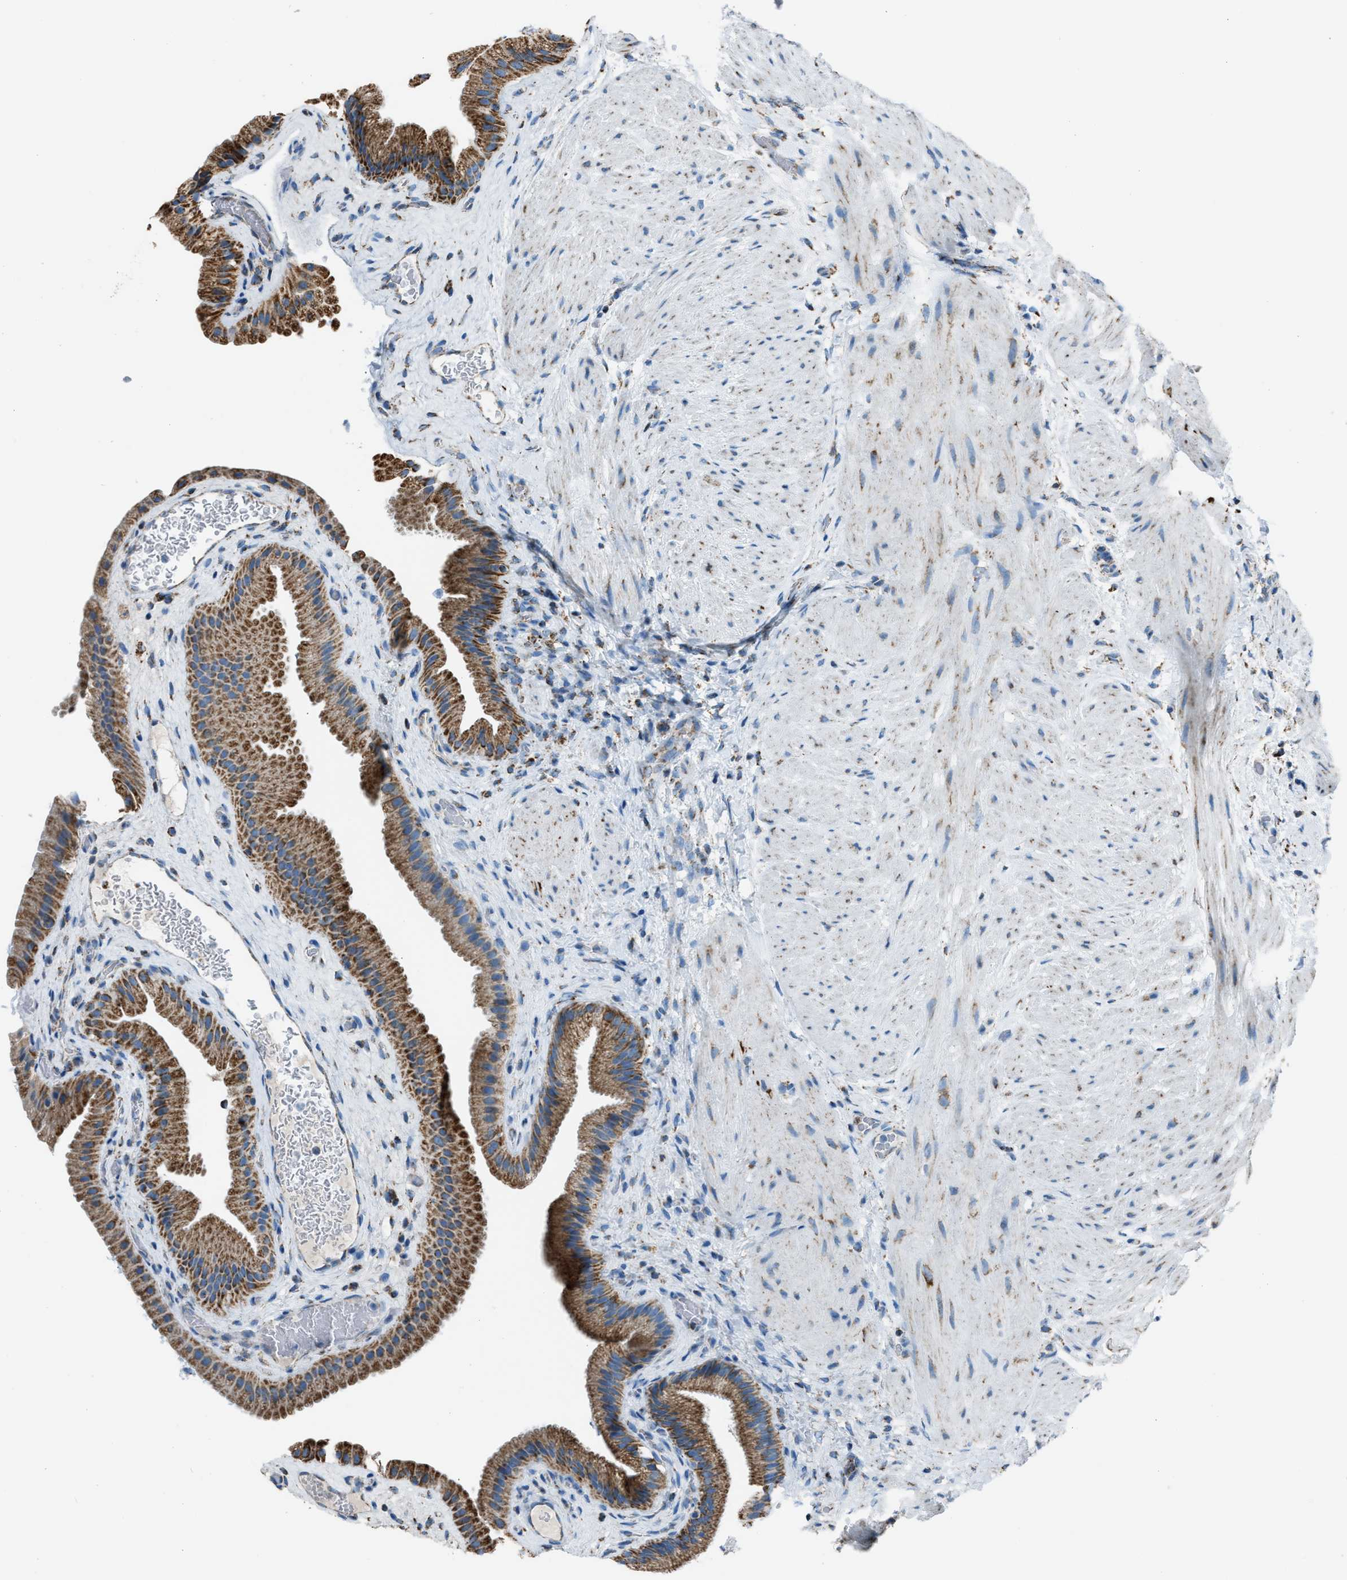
{"staining": {"intensity": "strong", "quantity": ">75%", "location": "cytoplasmic/membranous"}, "tissue": "gallbladder", "cell_type": "Glandular cells", "image_type": "normal", "snomed": [{"axis": "morphology", "description": "Normal tissue, NOS"}, {"axis": "topography", "description": "Gallbladder"}], "caption": "Glandular cells show high levels of strong cytoplasmic/membranous positivity in about >75% of cells in unremarkable gallbladder. Nuclei are stained in blue.", "gene": "MDH2", "patient": {"sex": "male", "age": 49}}